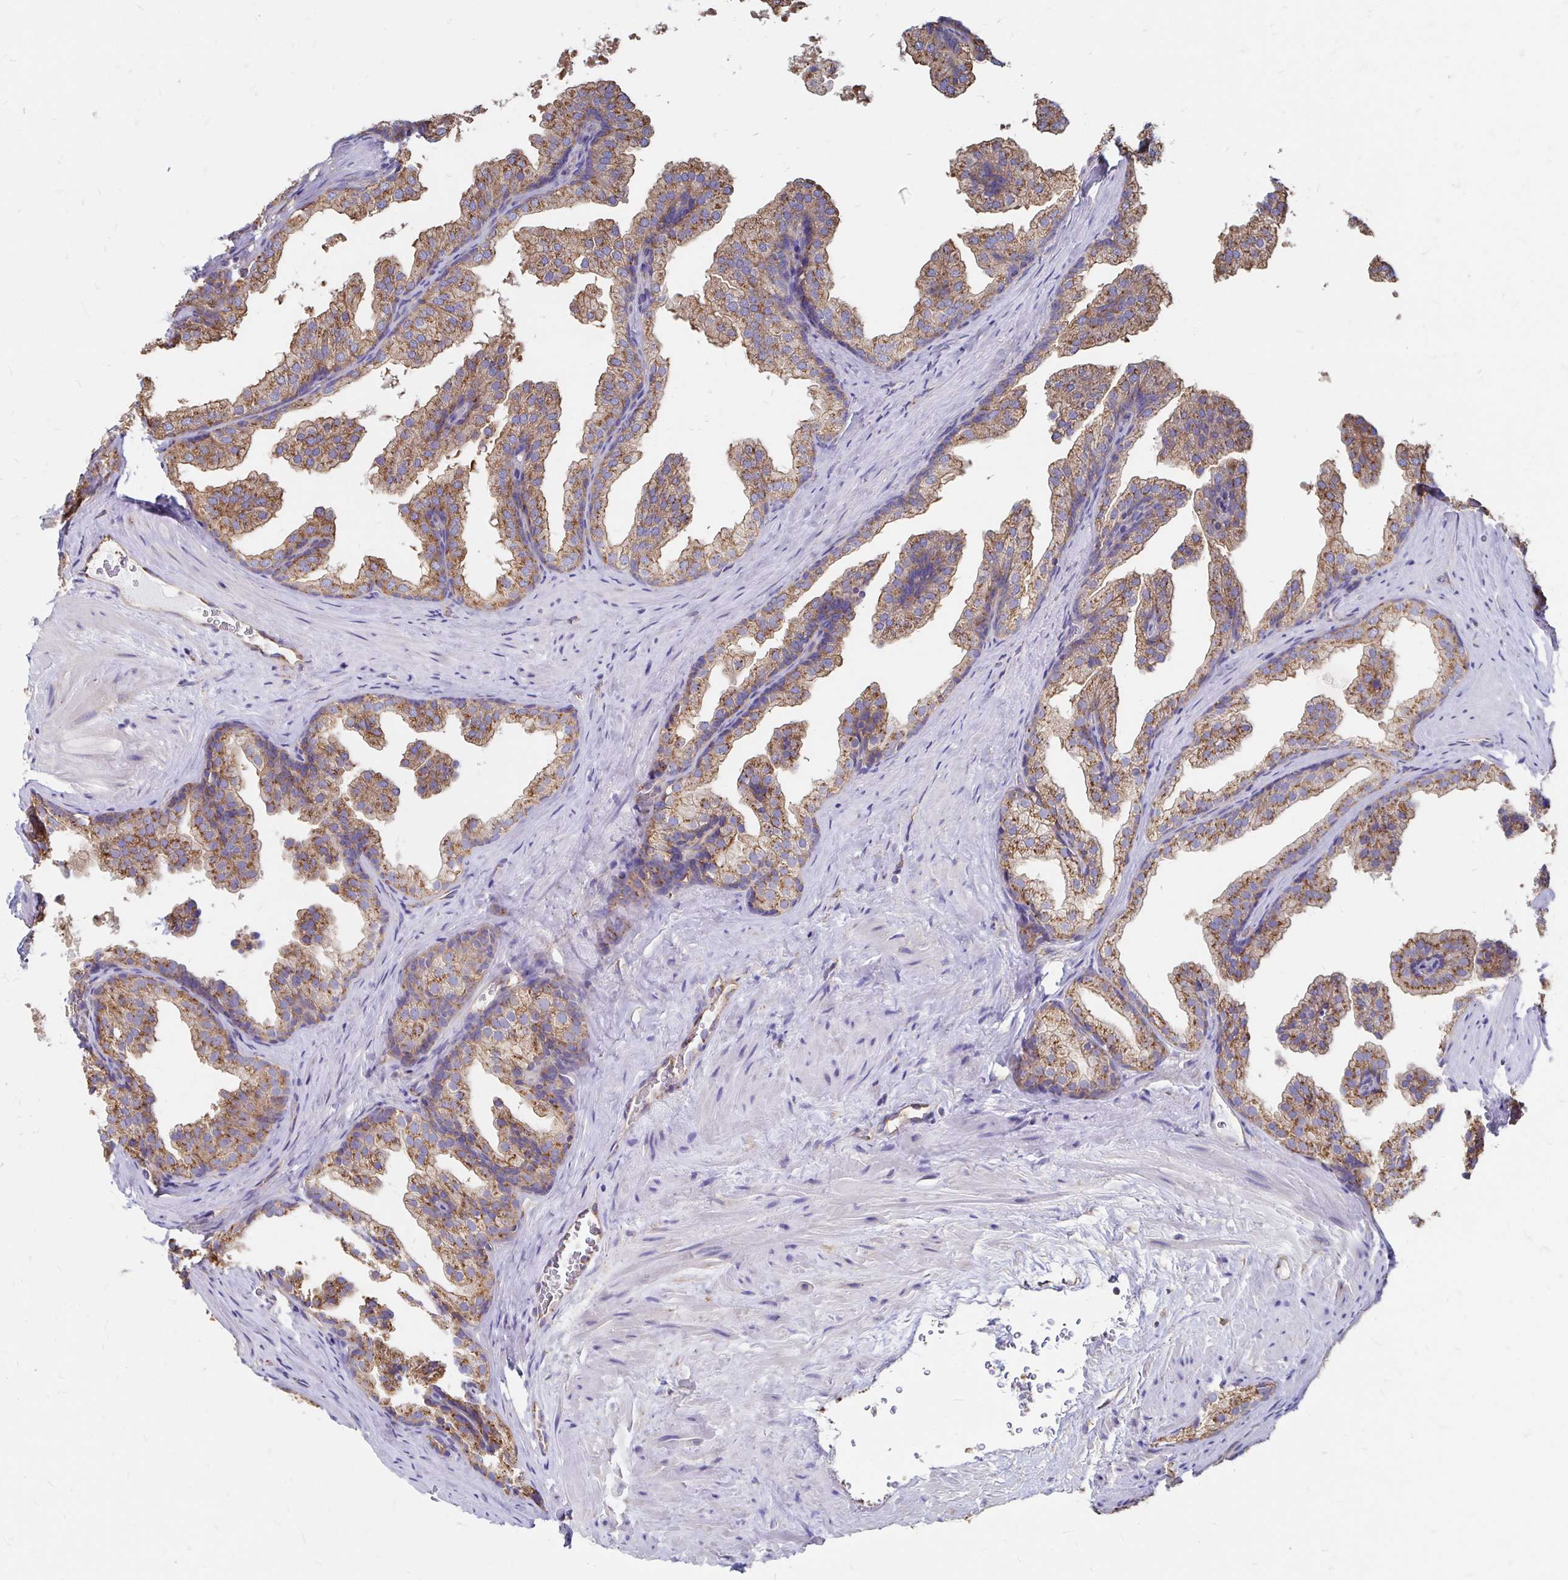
{"staining": {"intensity": "strong", "quantity": ">75%", "location": "cytoplasmic/membranous"}, "tissue": "prostate", "cell_type": "Glandular cells", "image_type": "normal", "snomed": [{"axis": "morphology", "description": "Normal tissue, NOS"}, {"axis": "topography", "description": "Prostate"}], "caption": "The immunohistochemical stain labels strong cytoplasmic/membranous staining in glandular cells of normal prostate. Nuclei are stained in blue.", "gene": "CLTC", "patient": {"sex": "male", "age": 37}}